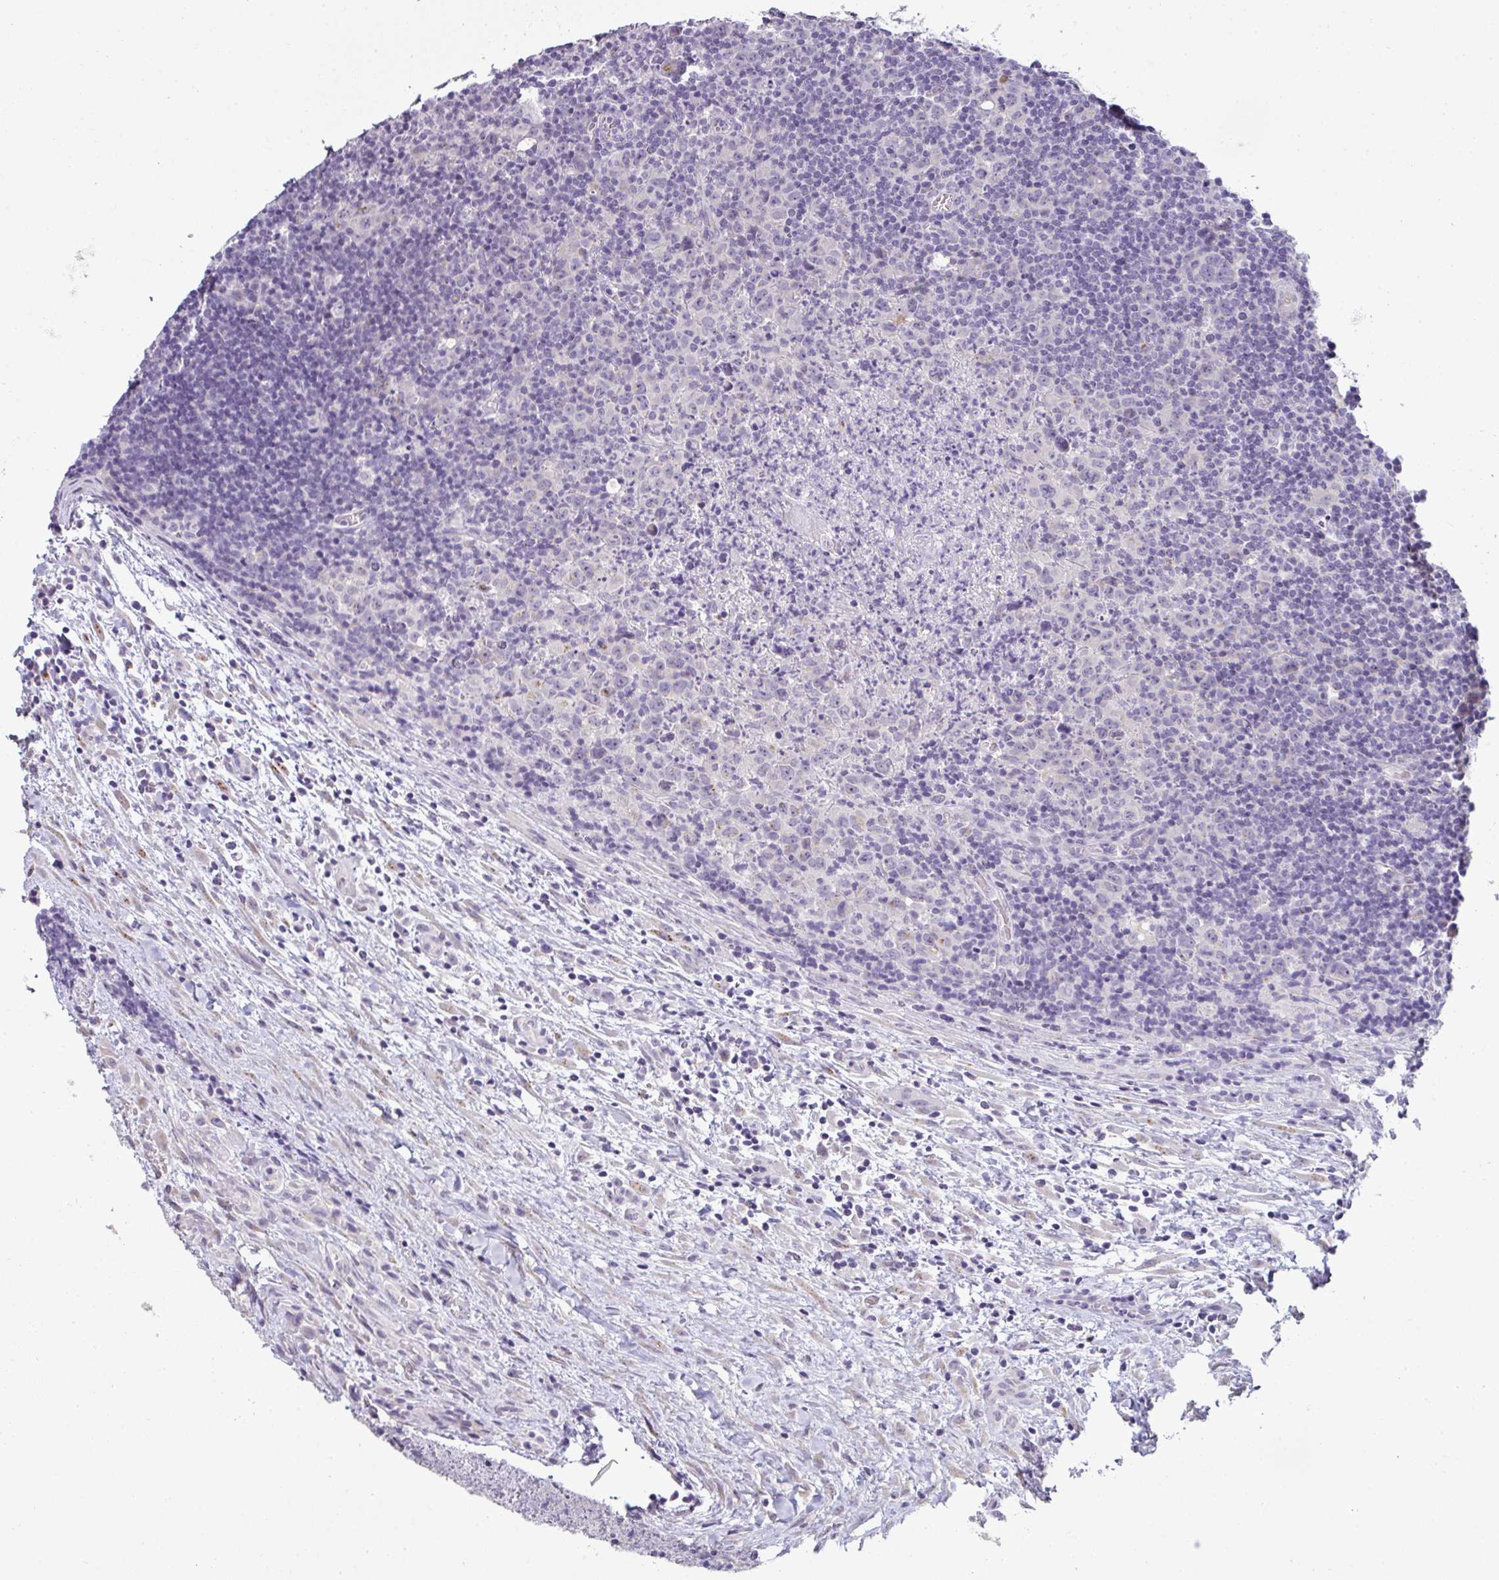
{"staining": {"intensity": "negative", "quantity": "none", "location": "none"}, "tissue": "lymphoma", "cell_type": "Tumor cells", "image_type": "cancer", "snomed": [{"axis": "morphology", "description": "Hodgkin's disease, NOS"}, {"axis": "topography", "description": "Lymph node"}], "caption": "This is an immunohistochemistry (IHC) image of Hodgkin's disease. There is no positivity in tumor cells.", "gene": "CMPK1", "patient": {"sex": "female", "age": 18}}